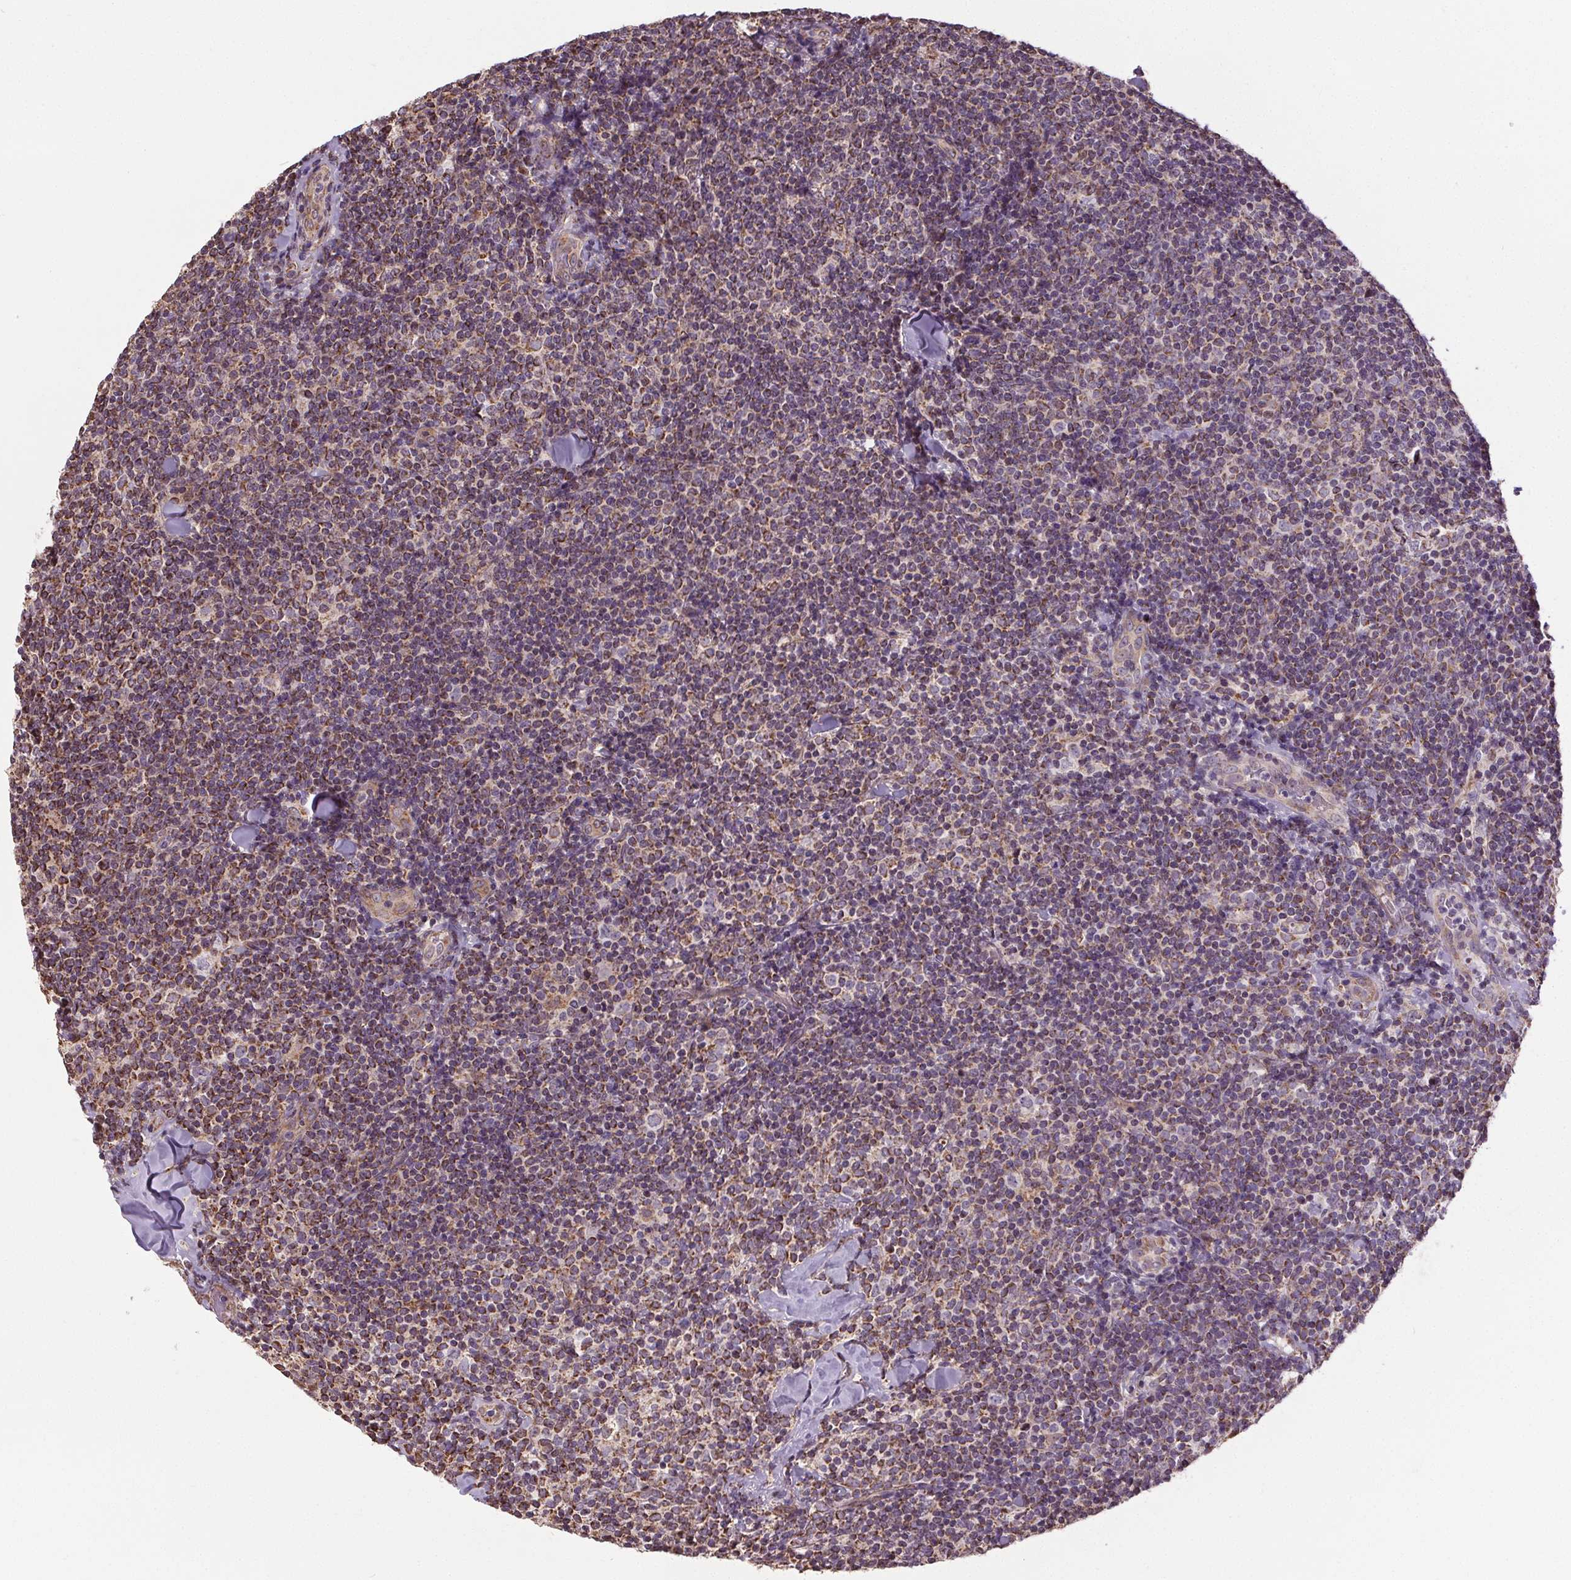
{"staining": {"intensity": "weak", "quantity": ">75%", "location": "cytoplasmic/membranous"}, "tissue": "lymphoma", "cell_type": "Tumor cells", "image_type": "cancer", "snomed": [{"axis": "morphology", "description": "Malignant lymphoma, non-Hodgkin's type, Low grade"}, {"axis": "topography", "description": "Lymph node"}], "caption": "Human lymphoma stained with a protein marker demonstrates weak staining in tumor cells.", "gene": "ZNF548", "patient": {"sex": "female", "age": 56}}